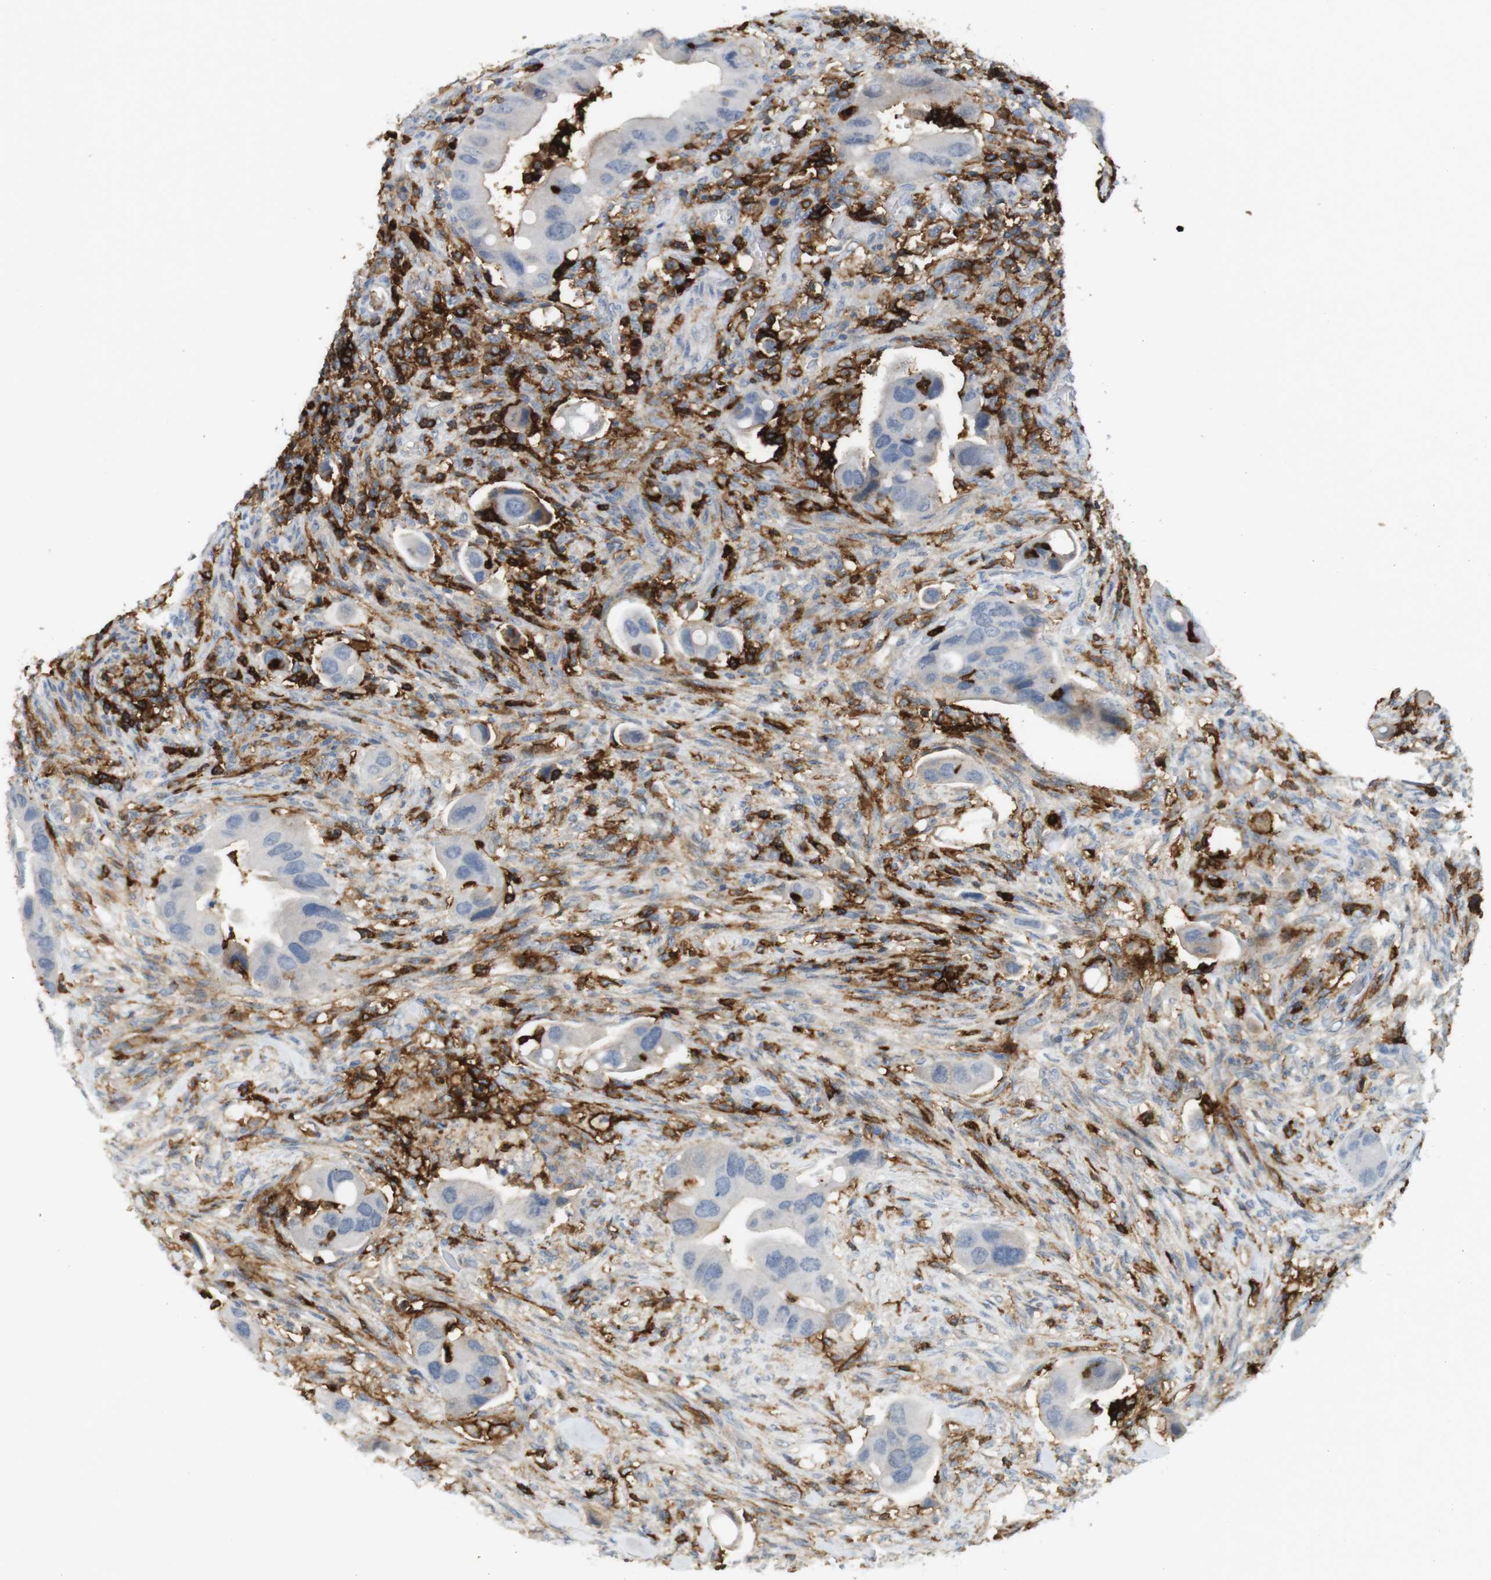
{"staining": {"intensity": "negative", "quantity": "none", "location": "none"}, "tissue": "colorectal cancer", "cell_type": "Tumor cells", "image_type": "cancer", "snomed": [{"axis": "morphology", "description": "Adenocarcinoma, NOS"}, {"axis": "topography", "description": "Rectum"}], "caption": "IHC of colorectal cancer (adenocarcinoma) demonstrates no staining in tumor cells.", "gene": "SIRPA", "patient": {"sex": "female", "age": 57}}